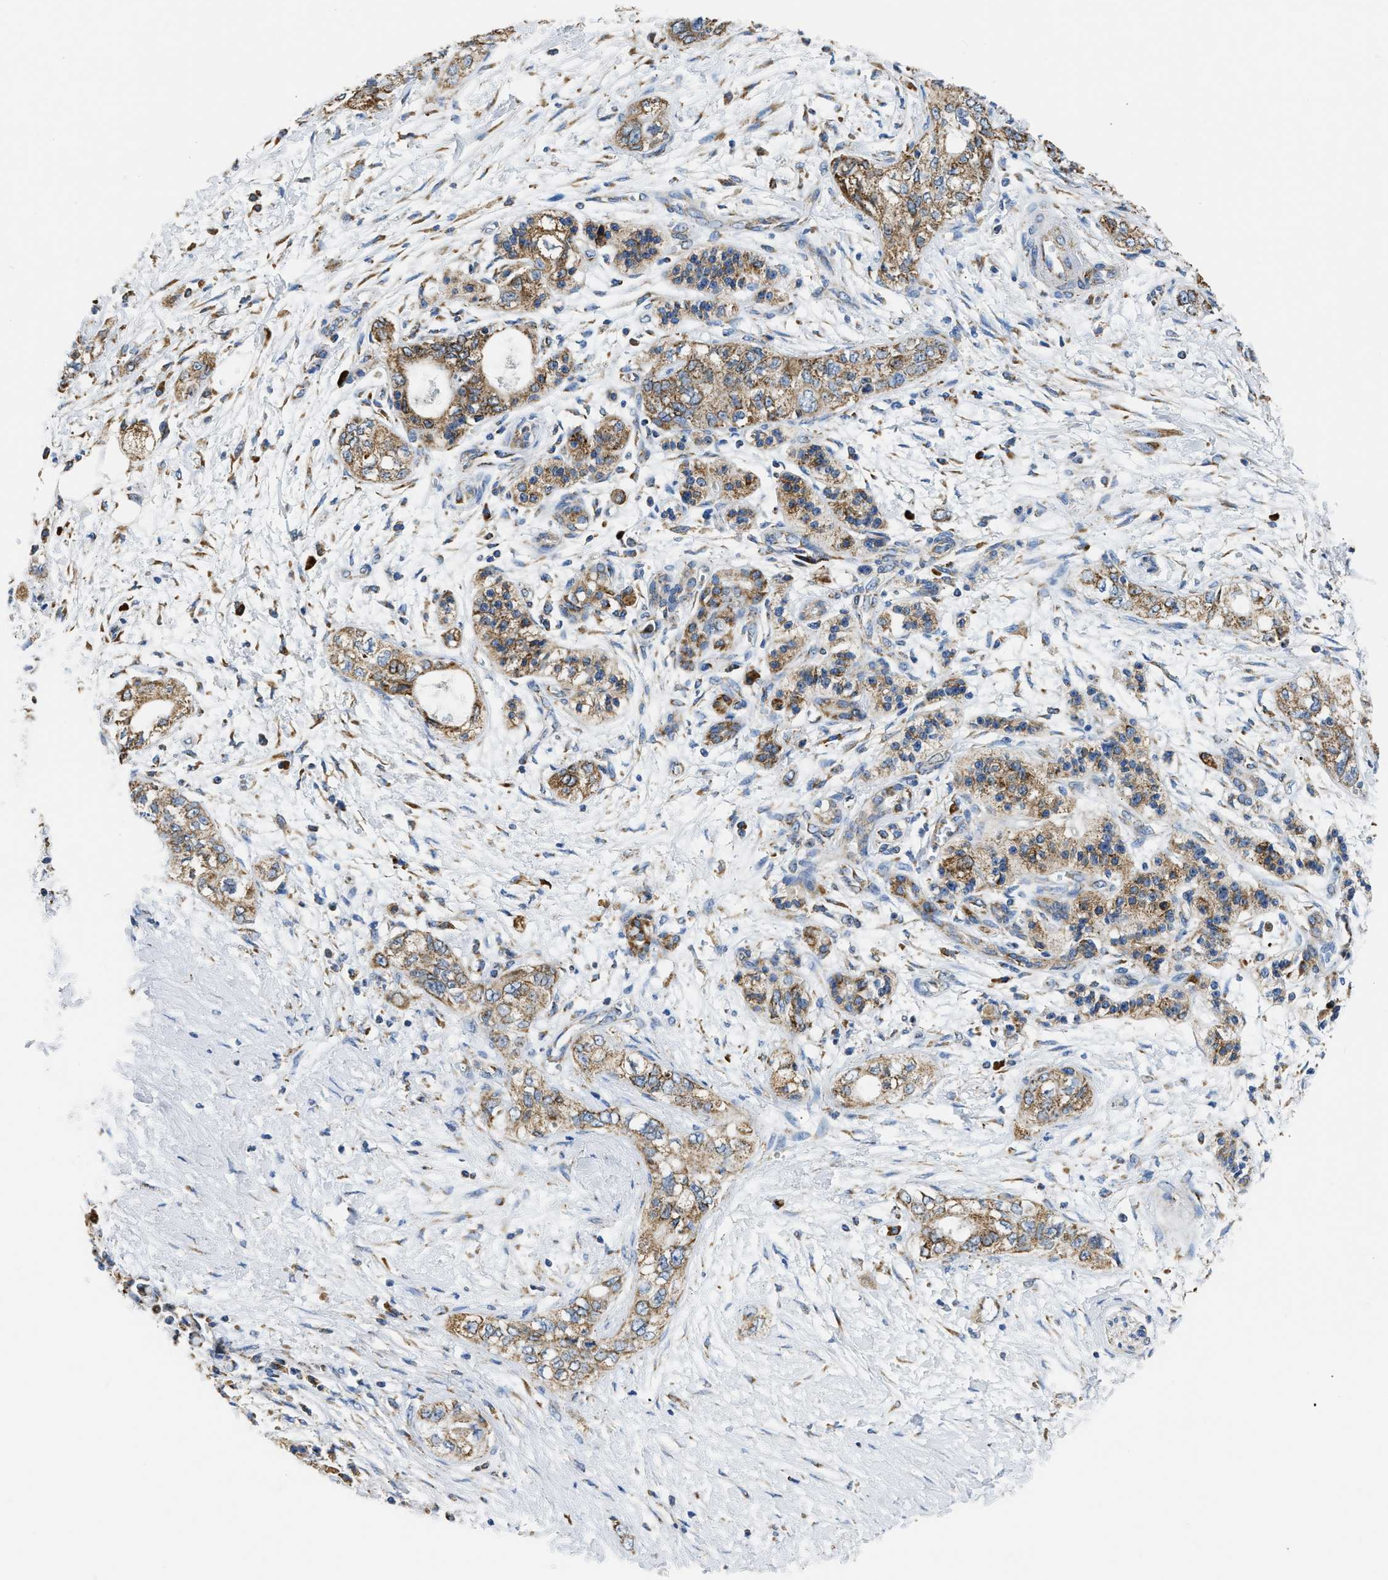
{"staining": {"intensity": "moderate", "quantity": ">75%", "location": "cytoplasmic/membranous"}, "tissue": "pancreatic cancer", "cell_type": "Tumor cells", "image_type": "cancer", "snomed": [{"axis": "morphology", "description": "Adenocarcinoma, NOS"}, {"axis": "topography", "description": "Pancreas"}], "caption": "Protein staining by immunohistochemistry (IHC) shows moderate cytoplasmic/membranous positivity in approximately >75% of tumor cells in pancreatic cancer (adenocarcinoma).", "gene": "CYCS", "patient": {"sex": "male", "age": 70}}